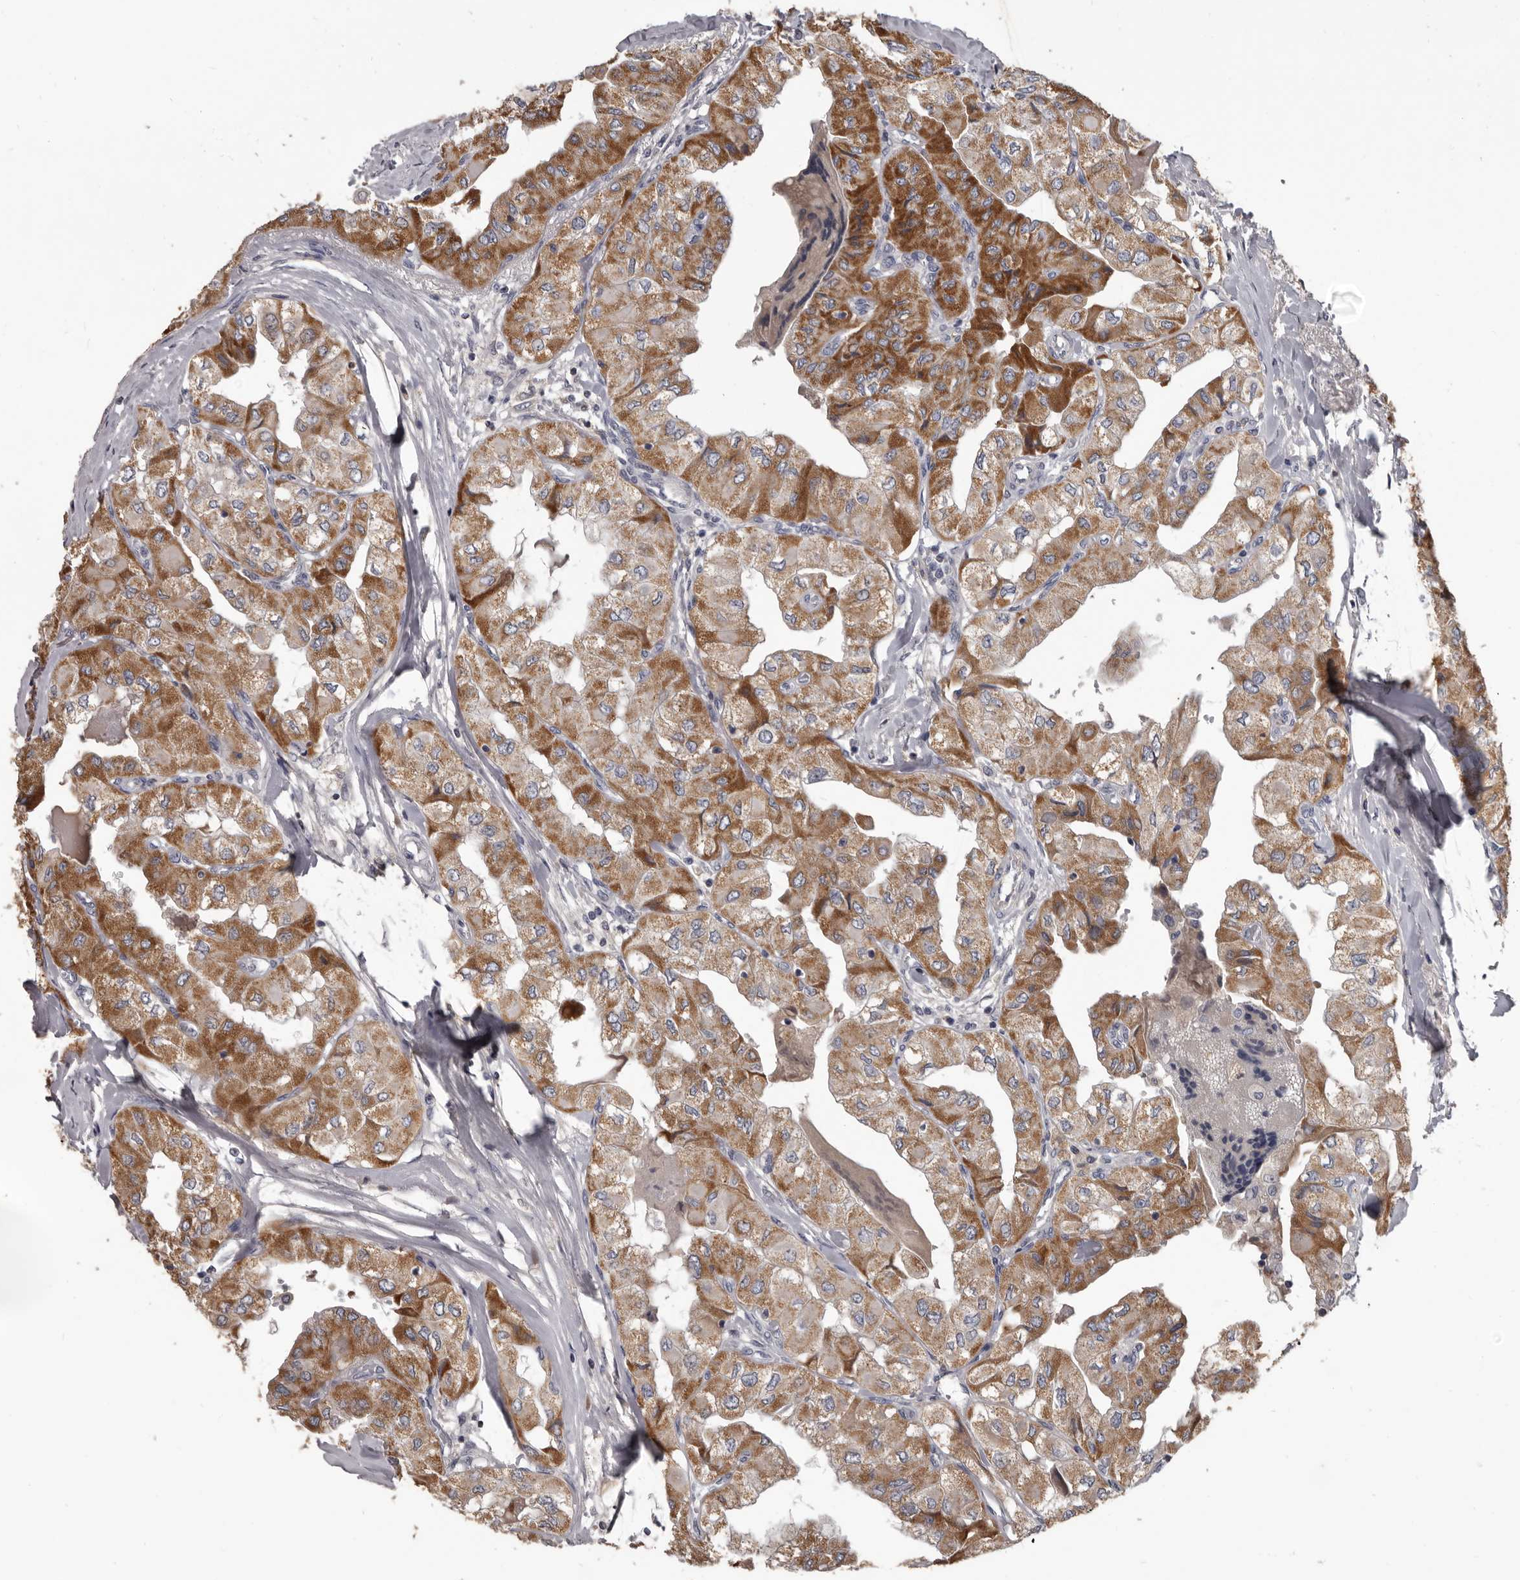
{"staining": {"intensity": "strong", "quantity": ">75%", "location": "cytoplasmic/membranous"}, "tissue": "thyroid cancer", "cell_type": "Tumor cells", "image_type": "cancer", "snomed": [{"axis": "morphology", "description": "Papillary adenocarcinoma, NOS"}, {"axis": "topography", "description": "Thyroid gland"}], "caption": "Thyroid papillary adenocarcinoma was stained to show a protein in brown. There is high levels of strong cytoplasmic/membranous expression in approximately >75% of tumor cells.", "gene": "ALDH5A1", "patient": {"sex": "female", "age": 59}}